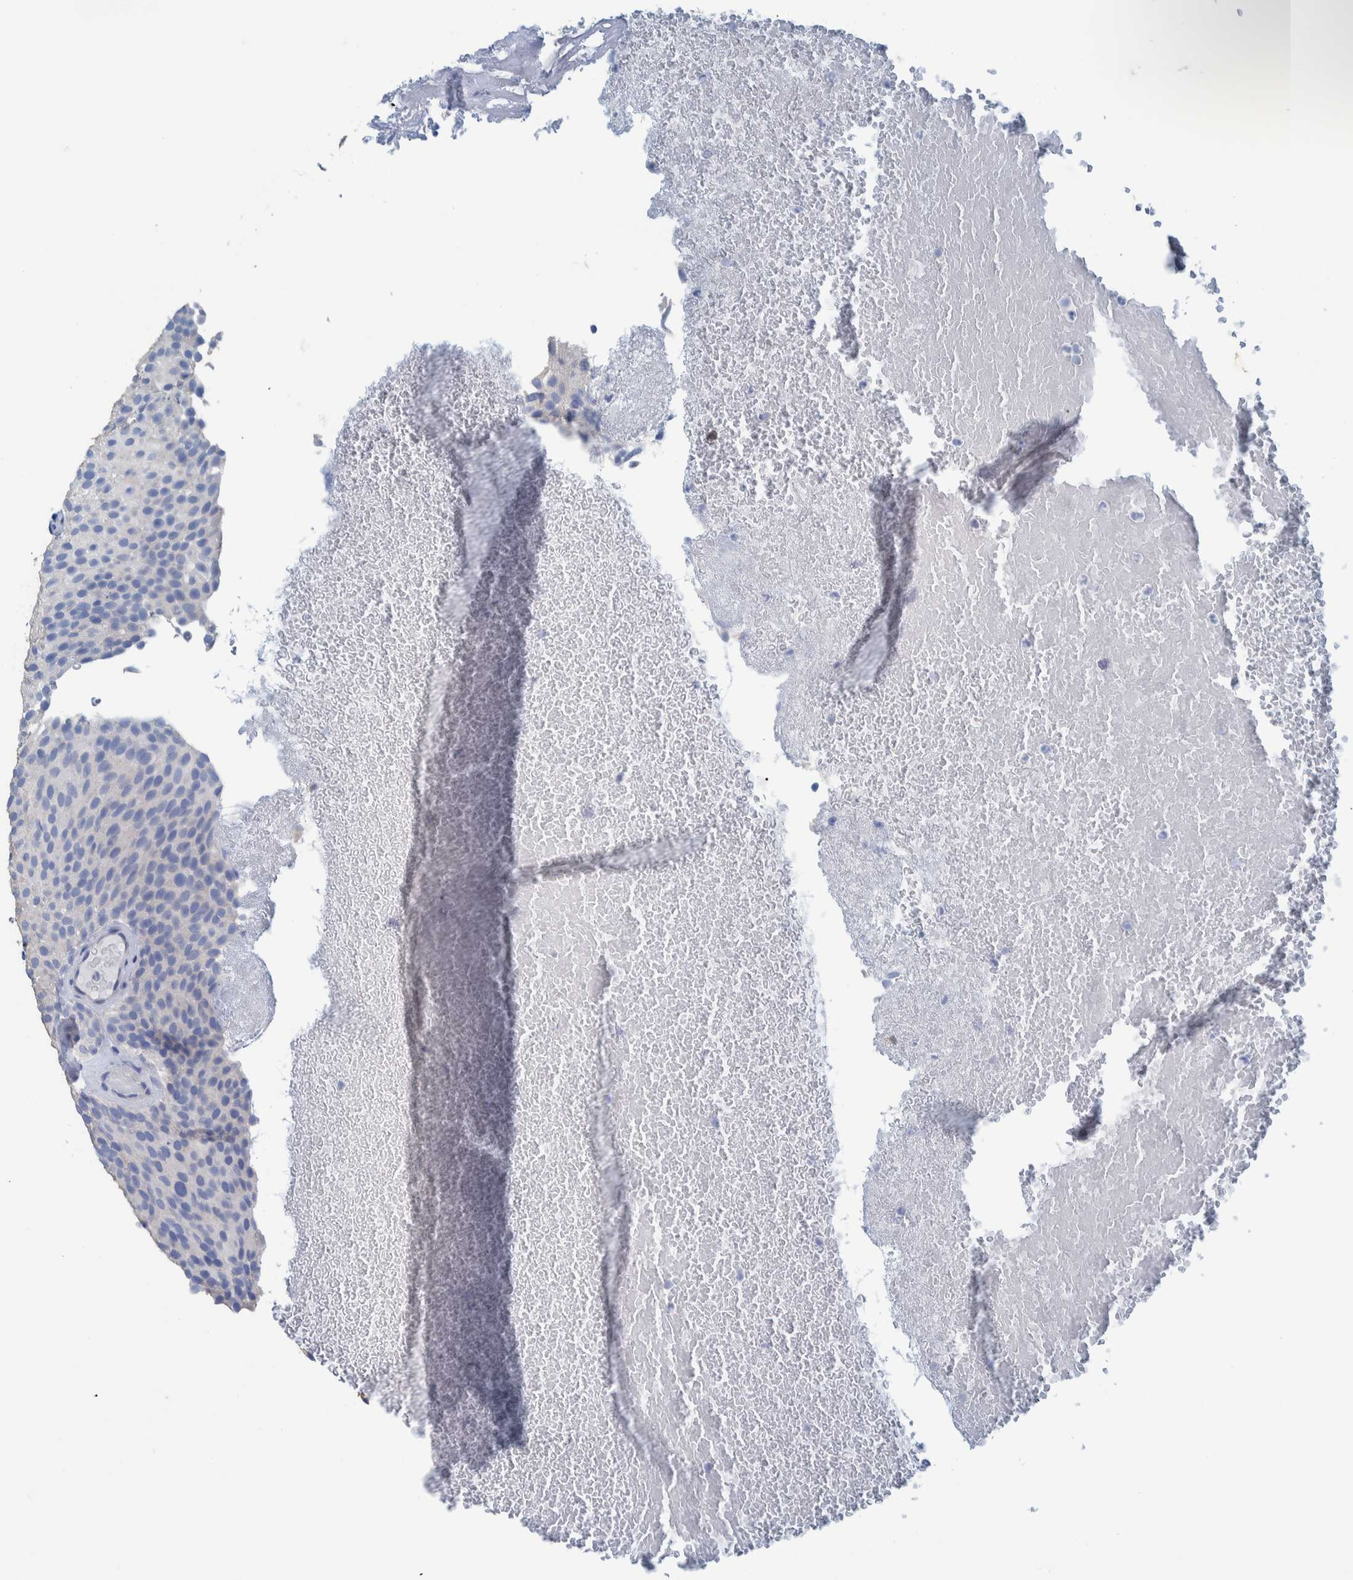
{"staining": {"intensity": "negative", "quantity": "none", "location": "none"}, "tissue": "urothelial cancer", "cell_type": "Tumor cells", "image_type": "cancer", "snomed": [{"axis": "morphology", "description": "Urothelial carcinoma, Low grade"}, {"axis": "topography", "description": "Urinary bladder"}], "caption": "DAB immunohistochemical staining of human low-grade urothelial carcinoma shows no significant positivity in tumor cells.", "gene": "IDO1", "patient": {"sex": "male", "age": 78}}